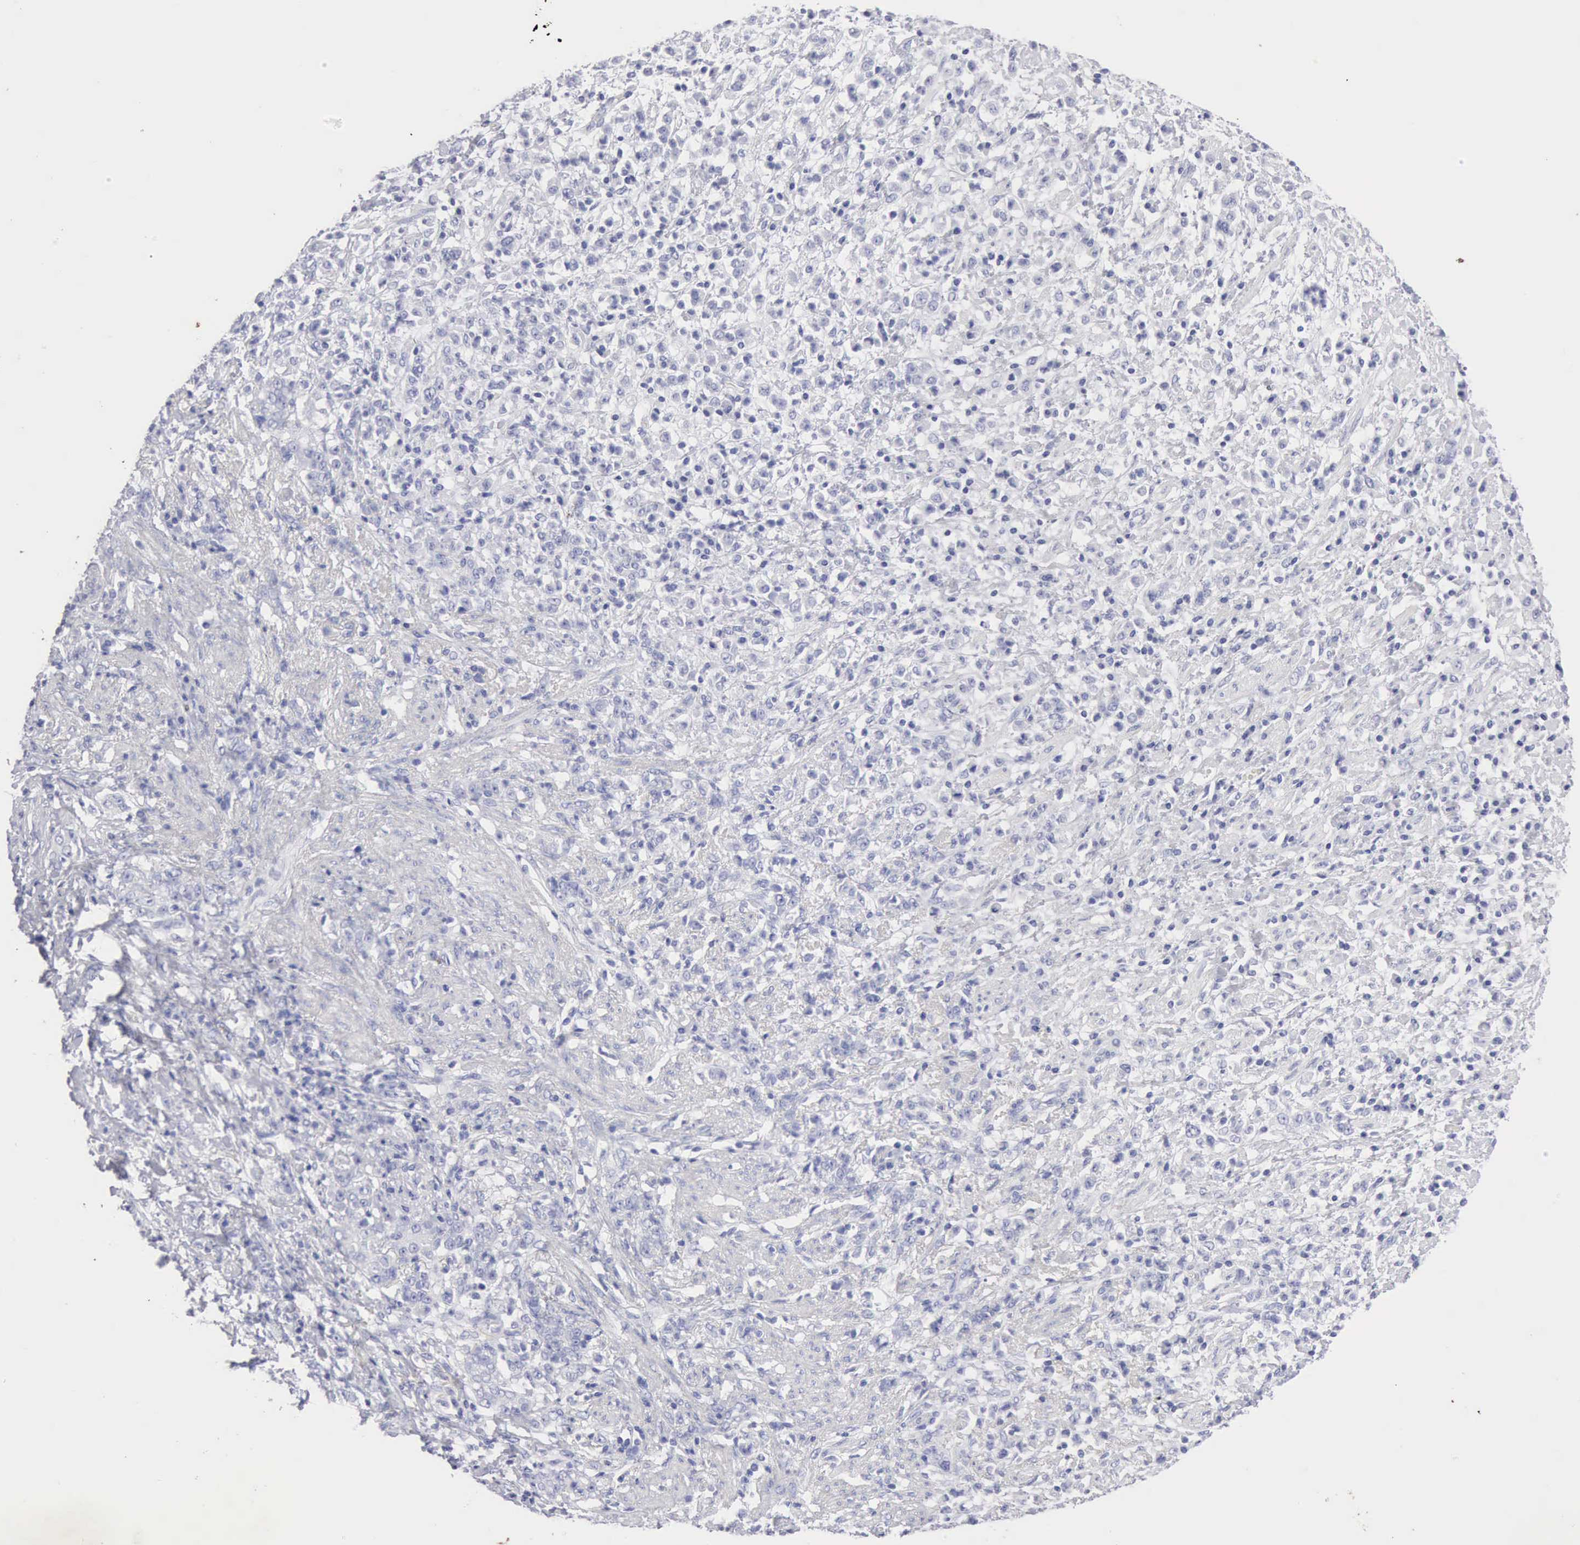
{"staining": {"intensity": "negative", "quantity": "none", "location": "none"}, "tissue": "stomach cancer", "cell_type": "Tumor cells", "image_type": "cancer", "snomed": [{"axis": "morphology", "description": "Adenocarcinoma, NOS"}, {"axis": "topography", "description": "Stomach, lower"}], "caption": "Tumor cells show no significant protein staining in adenocarcinoma (stomach). Nuclei are stained in blue.", "gene": "KRT10", "patient": {"sex": "male", "age": 88}}